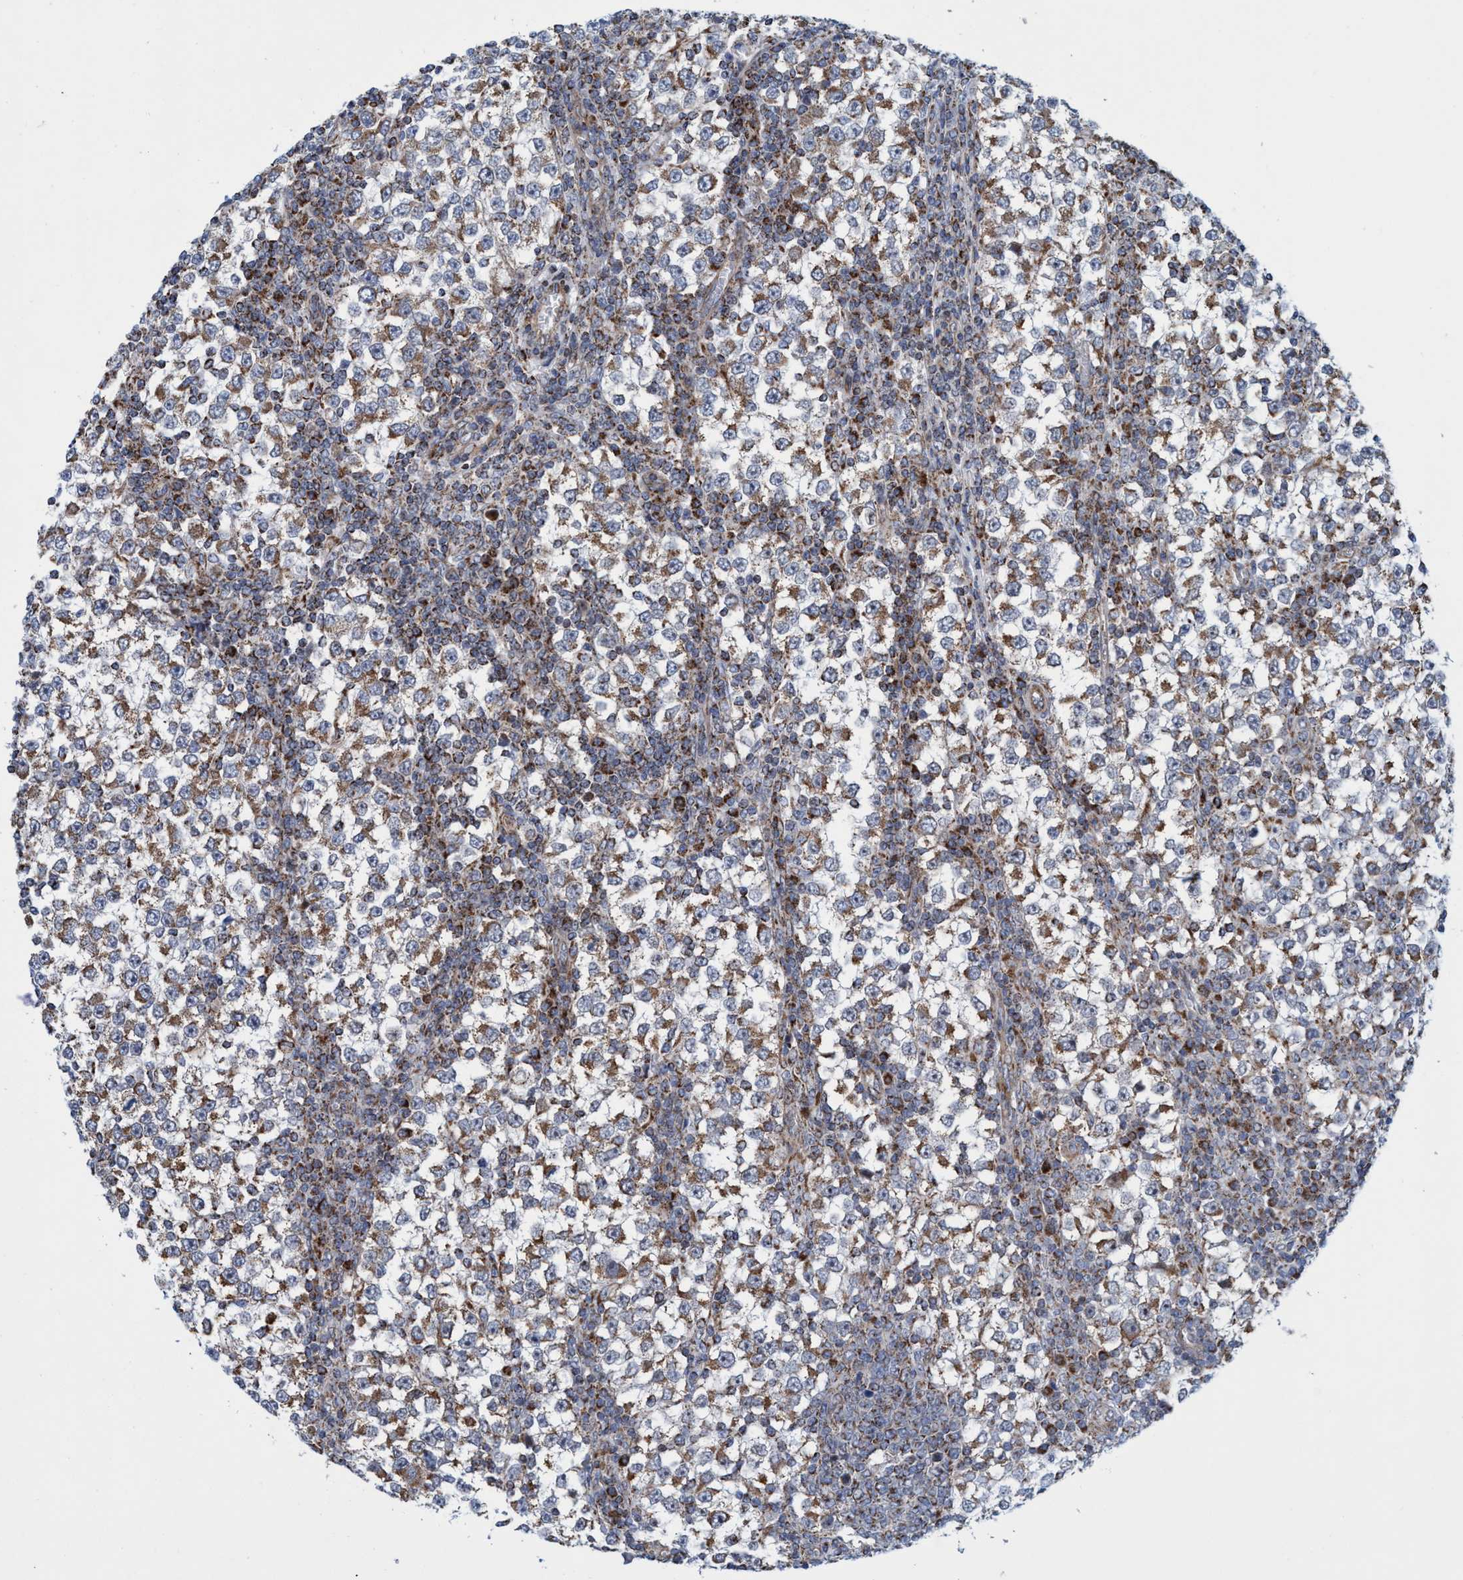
{"staining": {"intensity": "moderate", "quantity": ">75%", "location": "cytoplasmic/membranous"}, "tissue": "testis cancer", "cell_type": "Tumor cells", "image_type": "cancer", "snomed": [{"axis": "morphology", "description": "Seminoma, NOS"}, {"axis": "topography", "description": "Testis"}], "caption": "The photomicrograph demonstrates a brown stain indicating the presence of a protein in the cytoplasmic/membranous of tumor cells in testis seminoma.", "gene": "POLR1F", "patient": {"sex": "male", "age": 65}}